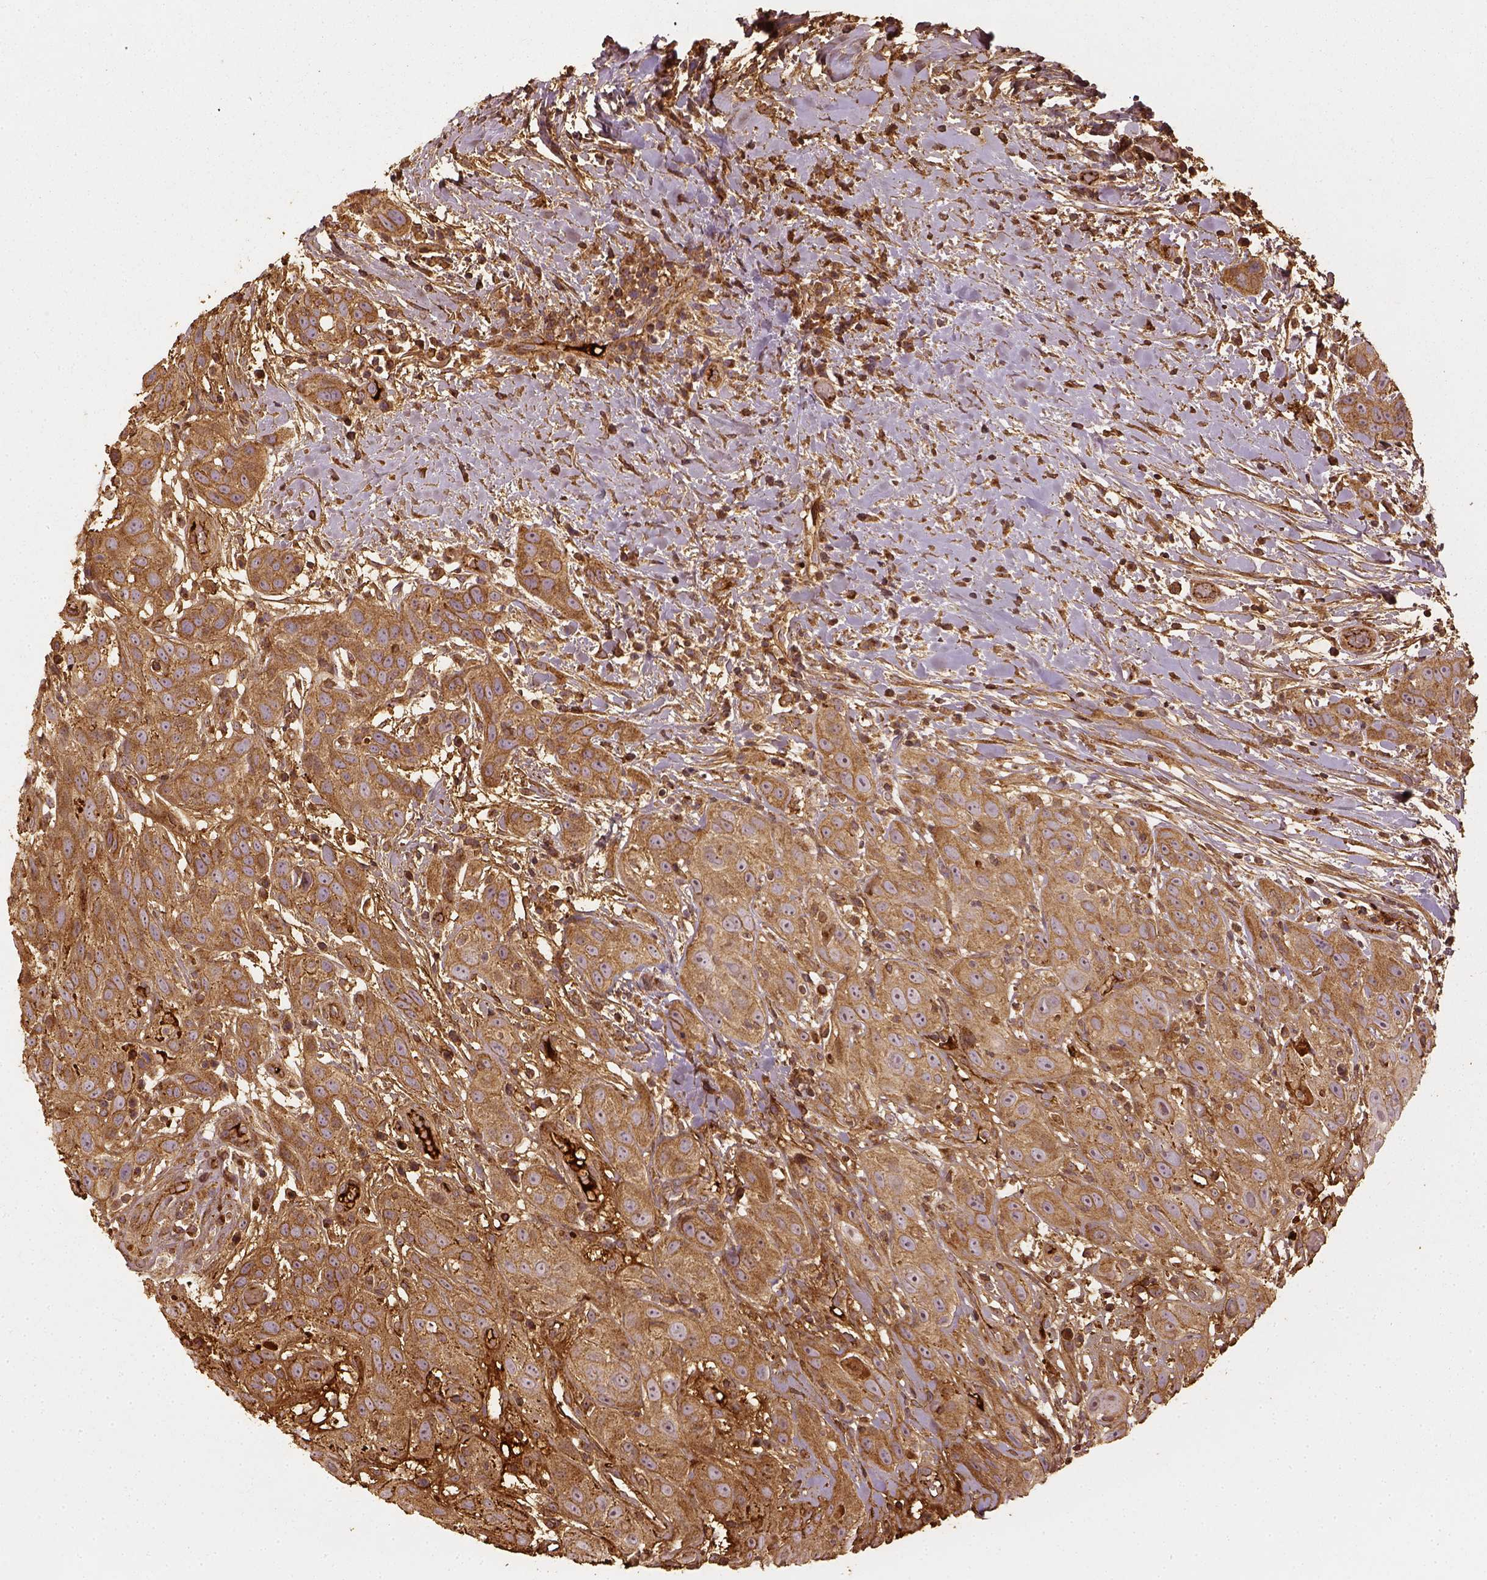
{"staining": {"intensity": "moderate", "quantity": ">75%", "location": "cytoplasmic/membranous"}, "tissue": "head and neck cancer", "cell_type": "Tumor cells", "image_type": "cancer", "snomed": [{"axis": "morphology", "description": "Normal tissue, NOS"}, {"axis": "morphology", "description": "Squamous cell carcinoma, NOS"}, {"axis": "topography", "description": "Oral tissue"}, {"axis": "topography", "description": "Salivary gland"}, {"axis": "topography", "description": "Head-Neck"}], "caption": "Head and neck cancer stained with DAB (3,3'-diaminobenzidine) immunohistochemistry exhibits medium levels of moderate cytoplasmic/membranous positivity in about >75% of tumor cells. (DAB (3,3'-diaminobenzidine) = brown stain, brightfield microscopy at high magnification).", "gene": "VEGFA", "patient": {"sex": "female", "age": 62}}